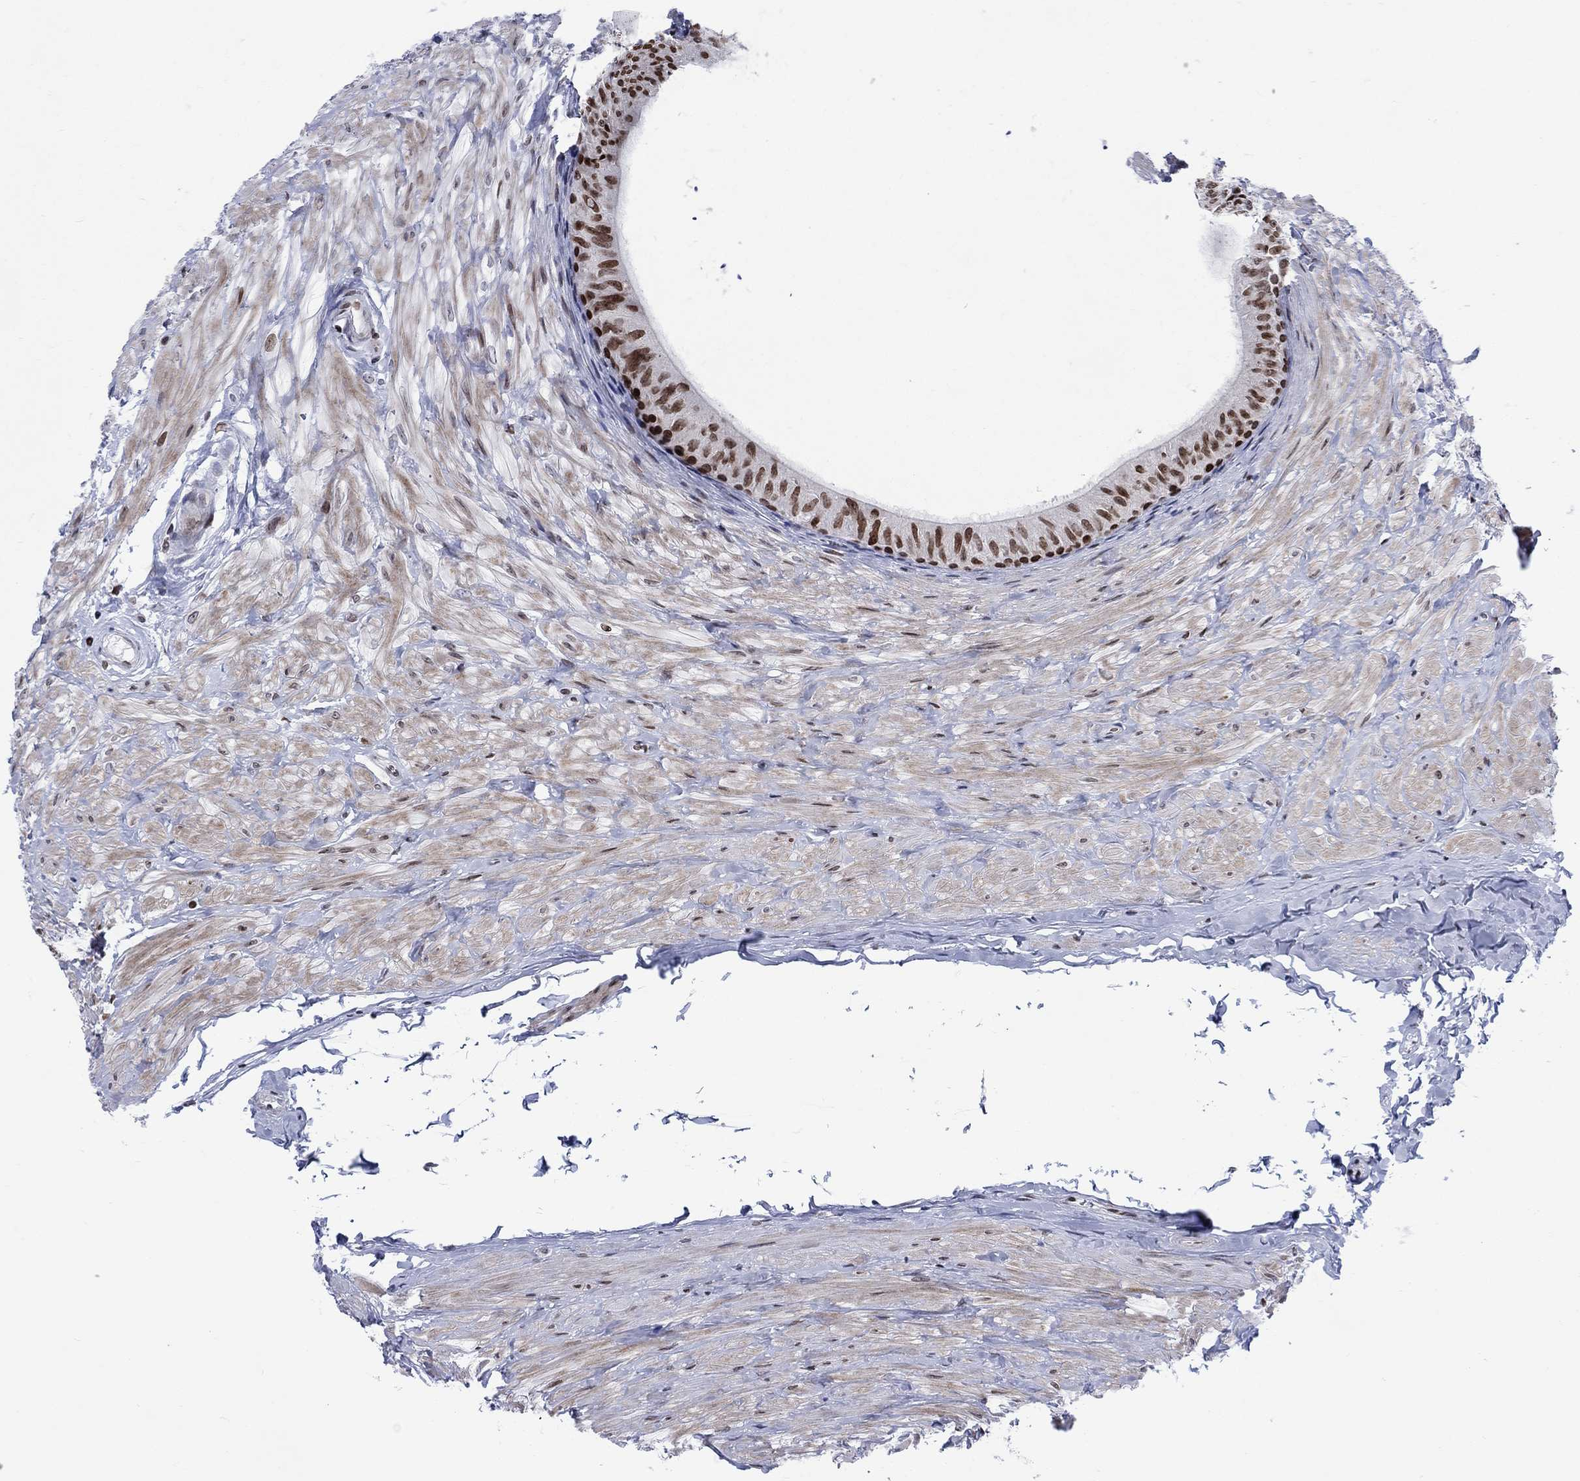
{"staining": {"intensity": "strong", "quantity": ">75%", "location": "nuclear"}, "tissue": "epididymis", "cell_type": "Glandular cells", "image_type": "normal", "snomed": [{"axis": "morphology", "description": "Normal tissue, NOS"}, {"axis": "topography", "description": "Epididymis"}], "caption": "Strong nuclear staining is seen in about >75% of glandular cells in benign epididymis.", "gene": "HMGA1", "patient": {"sex": "male", "age": 32}}